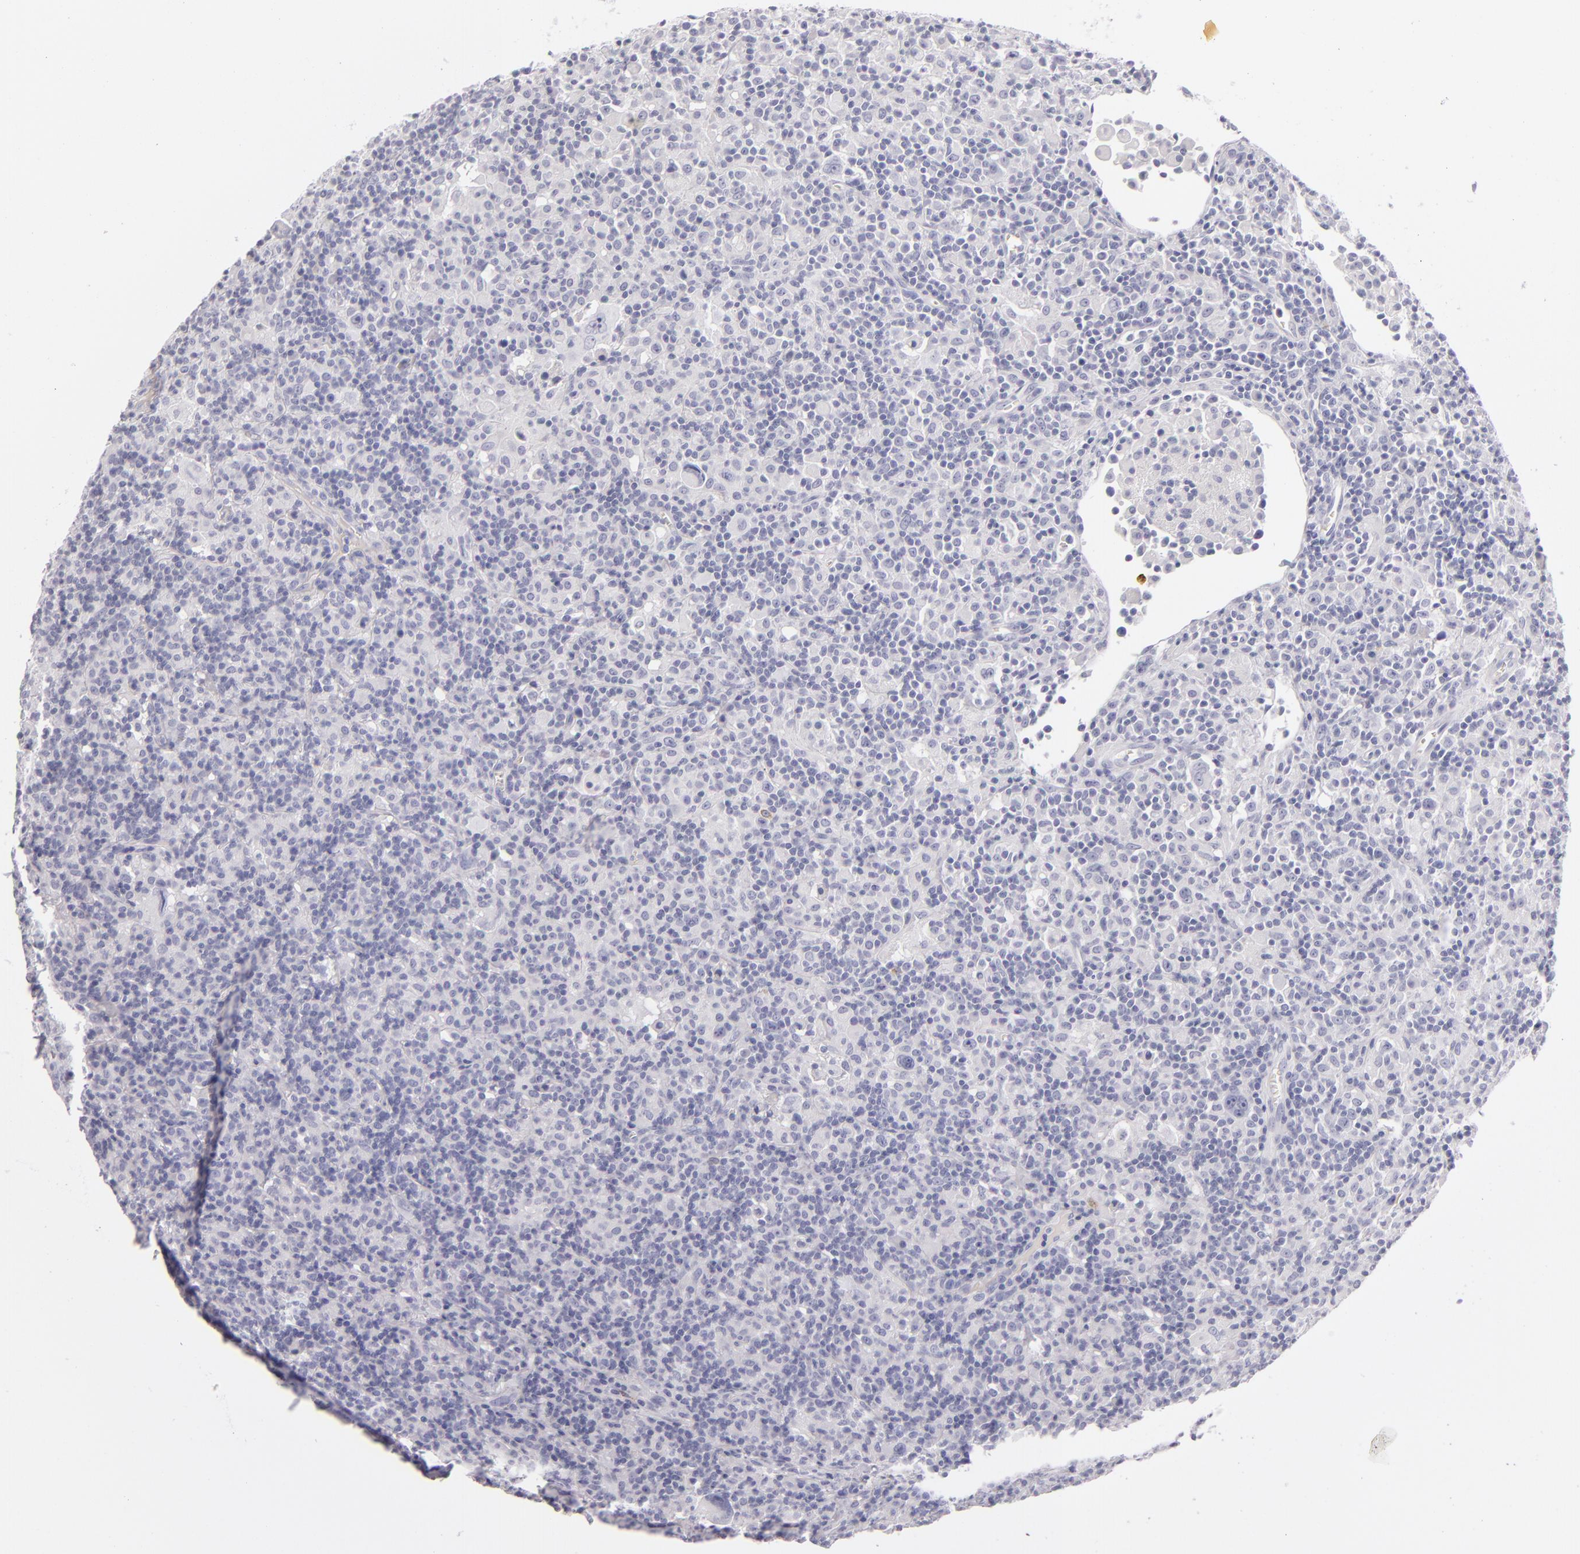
{"staining": {"intensity": "negative", "quantity": "none", "location": "none"}, "tissue": "lymphoma", "cell_type": "Tumor cells", "image_type": "cancer", "snomed": [{"axis": "morphology", "description": "Hodgkin's disease, NOS"}, {"axis": "topography", "description": "Lymph node"}], "caption": "High magnification brightfield microscopy of lymphoma stained with DAB (brown) and counterstained with hematoxylin (blue): tumor cells show no significant positivity.", "gene": "CD207", "patient": {"sex": "male", "age": 46}}